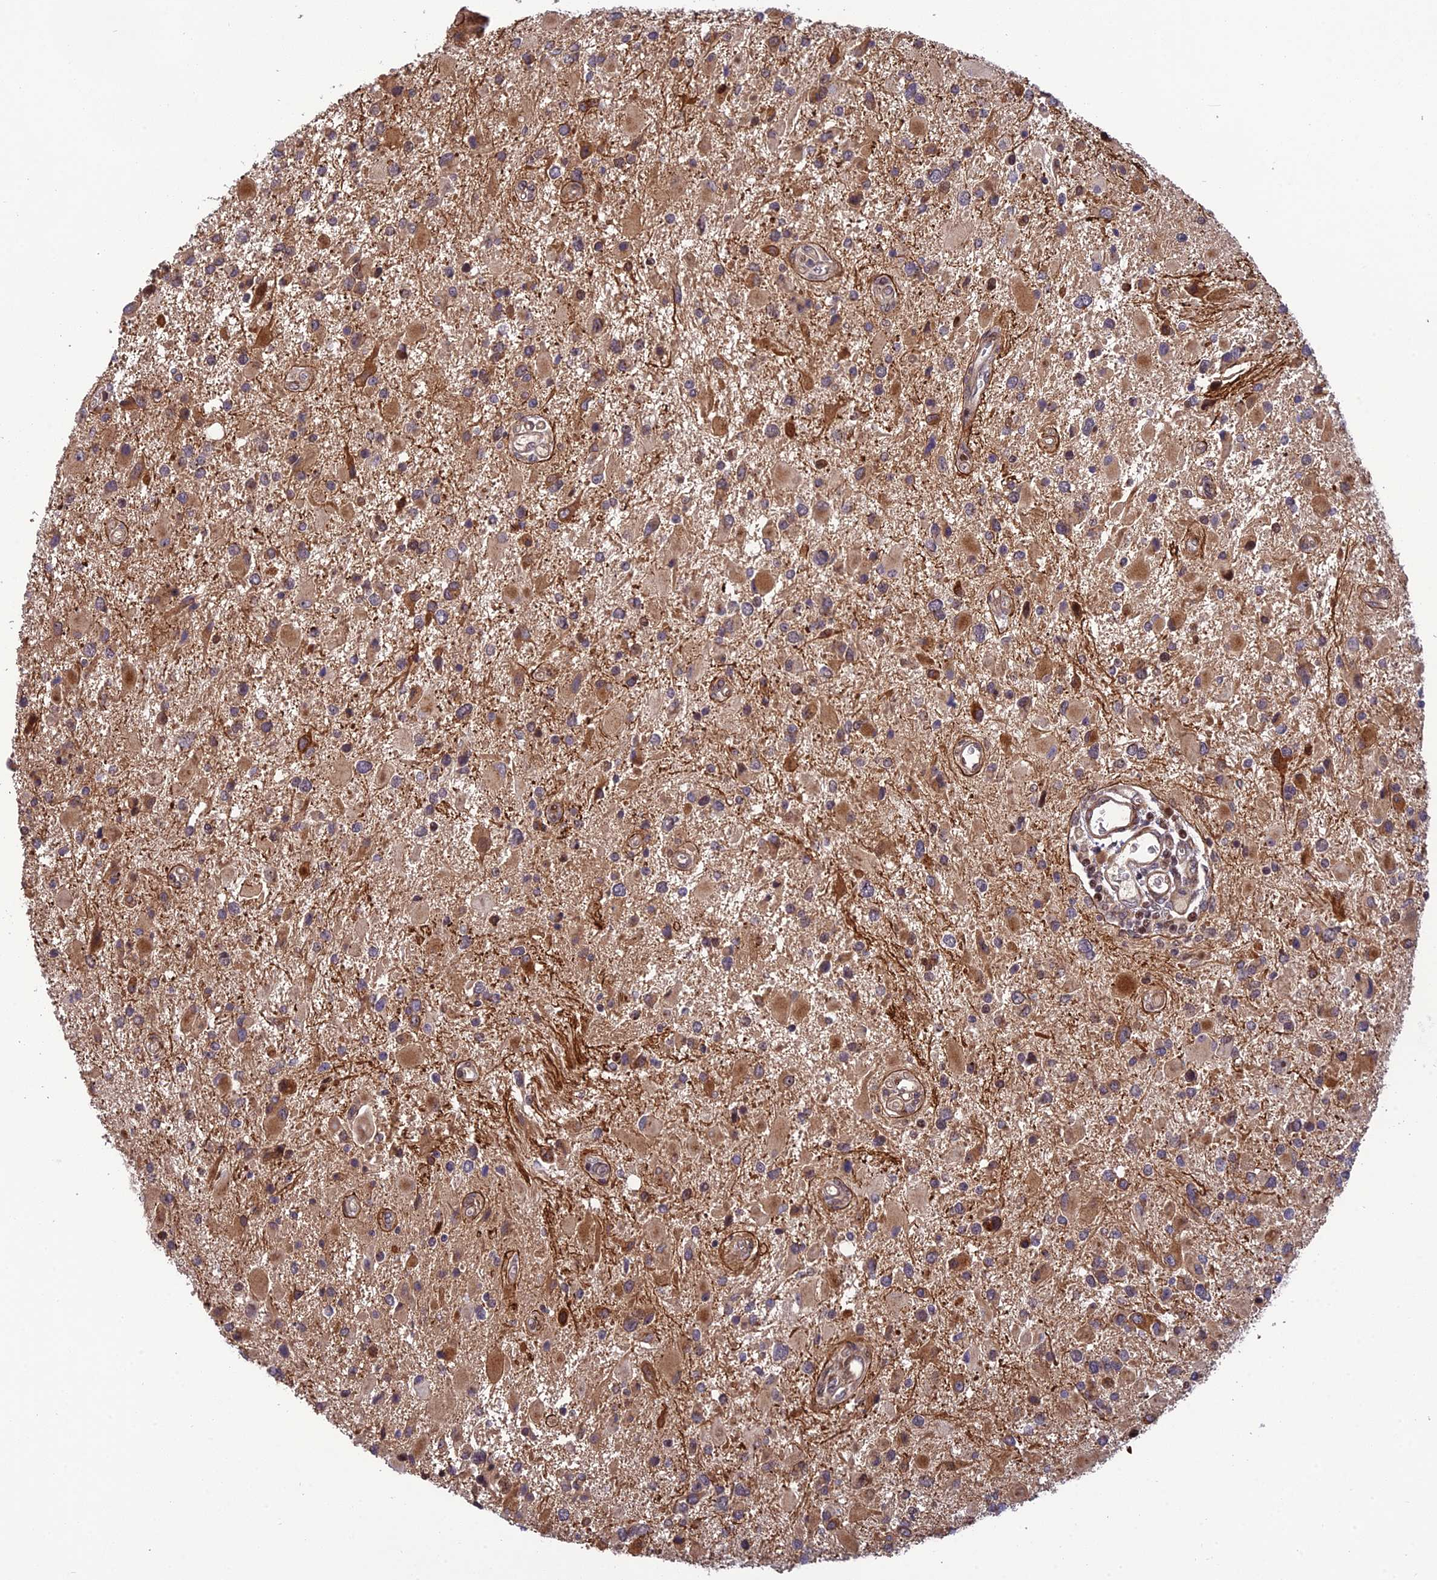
{"staining": {"intensity": "moderate", "quantity": ">75%", "location": "cytoplasmic/membranous"}, "tissue": "glioma", "cell_type": "Tumor cells", "image_type": "cancer", "snomed": [{"axis": "morphology", "description": "Glioma, malignant, High grade"}, {"axis": "topography", "description": "Brain"}], "caption": "Immunohistochemistry image of human glioma stained for a protein (brown), which demonstrates medium levels of moderate cytoplasmic/membranous expression in about >75% of tumor cells.", "gene": "SMIM7", "patient": {"sex": "male", "age": 53}}